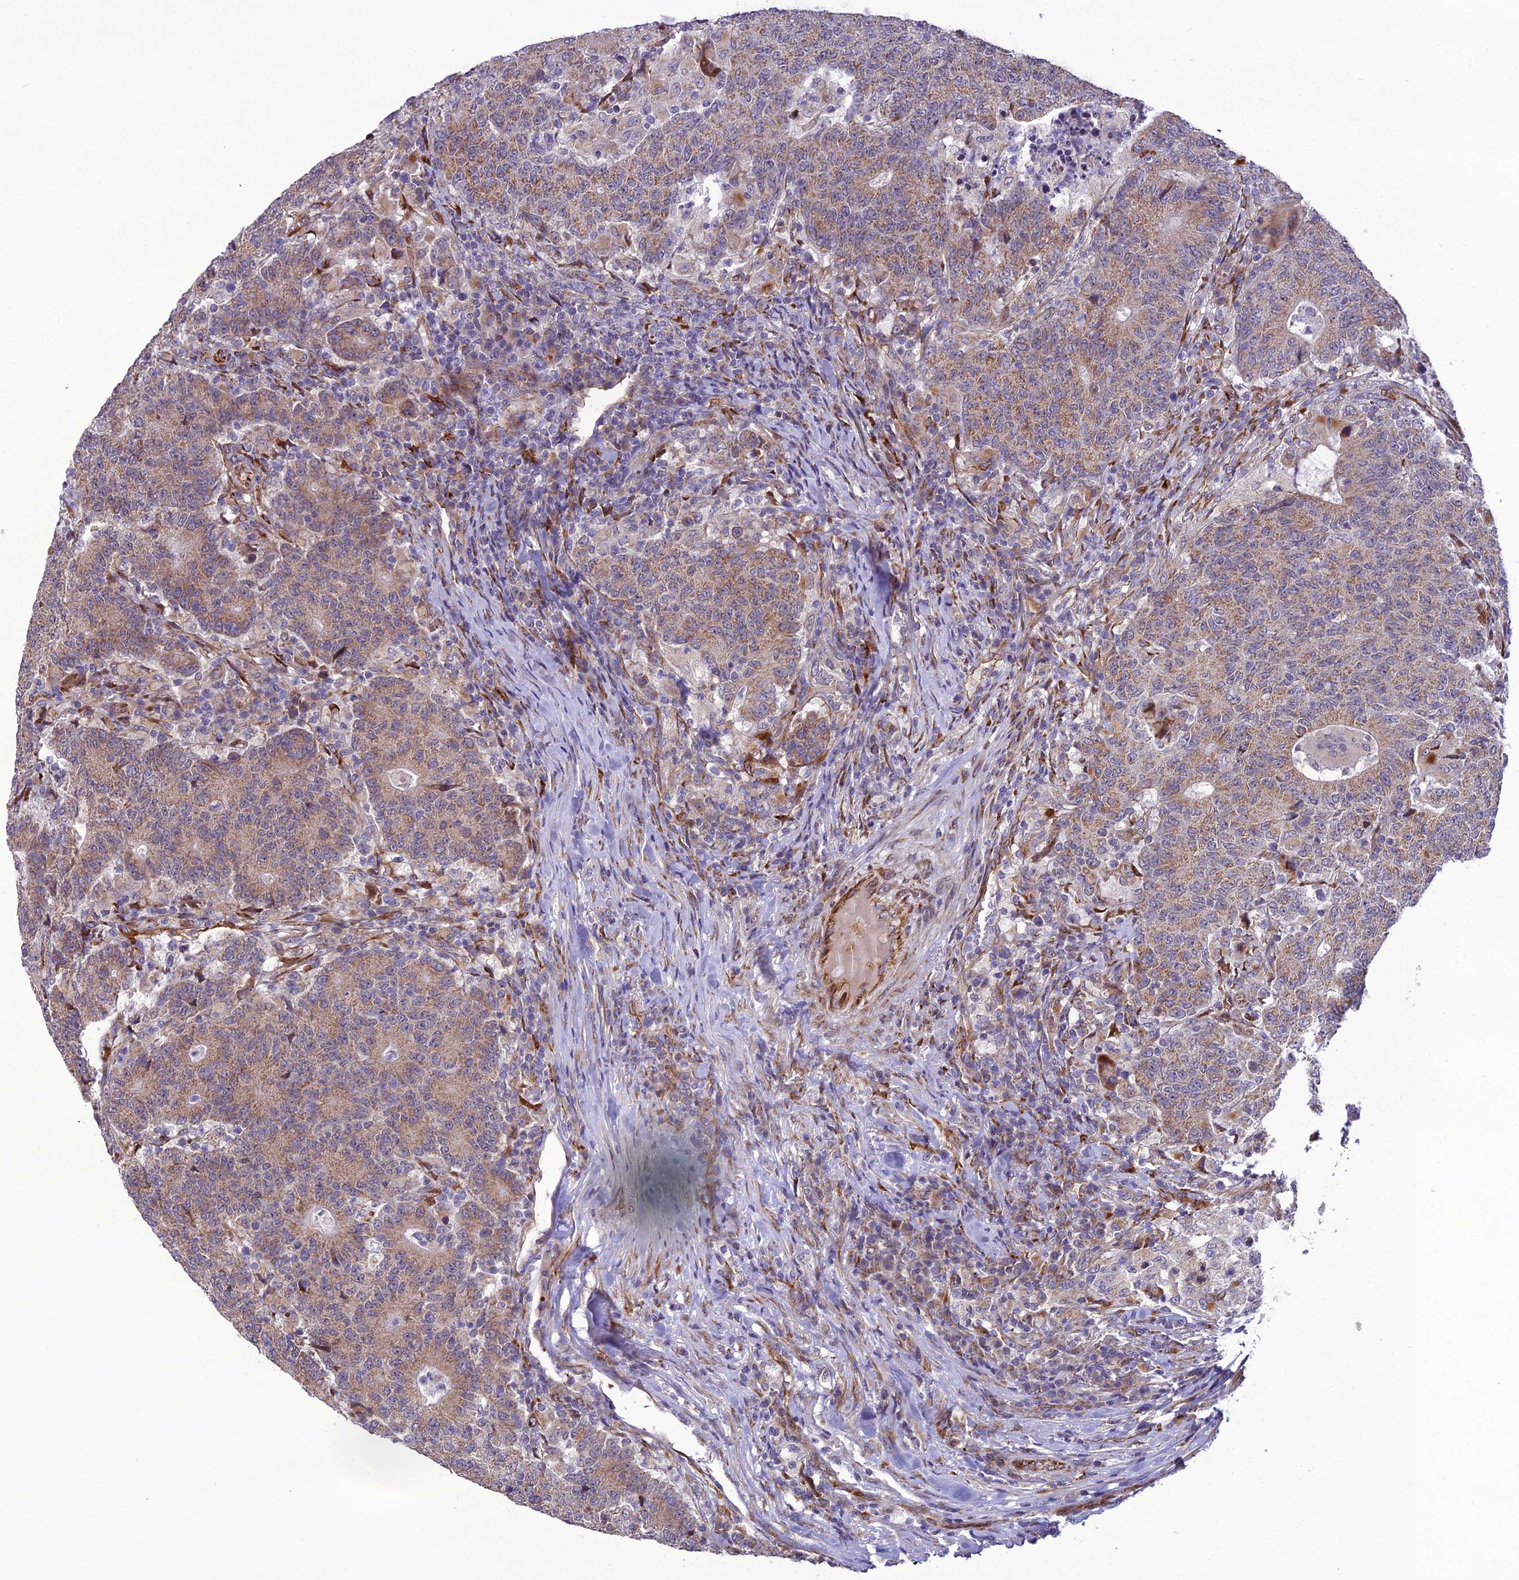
{"staining": {"intensity": "moderate", "quantity": "25%-75%", "location": "cytoplasmic/membranous"}, "tissue": "colorectal cancer", "cell_type": "Tumor cells", "image_type": "cancer", "snomed": [{"axis": "morphology", "description": "Adenocarcinoma, NOS"}, {"axis": "topography", "description": "Colon"}], "caption": "Colorectal adenocarcinoma stained with a brown dye reveals moderate cytoplasmic/membranous positive positivity in about 25%-75% of tumor cells.", "gene": "NODAL", "patient": {"sex": "female", "age": 75}}